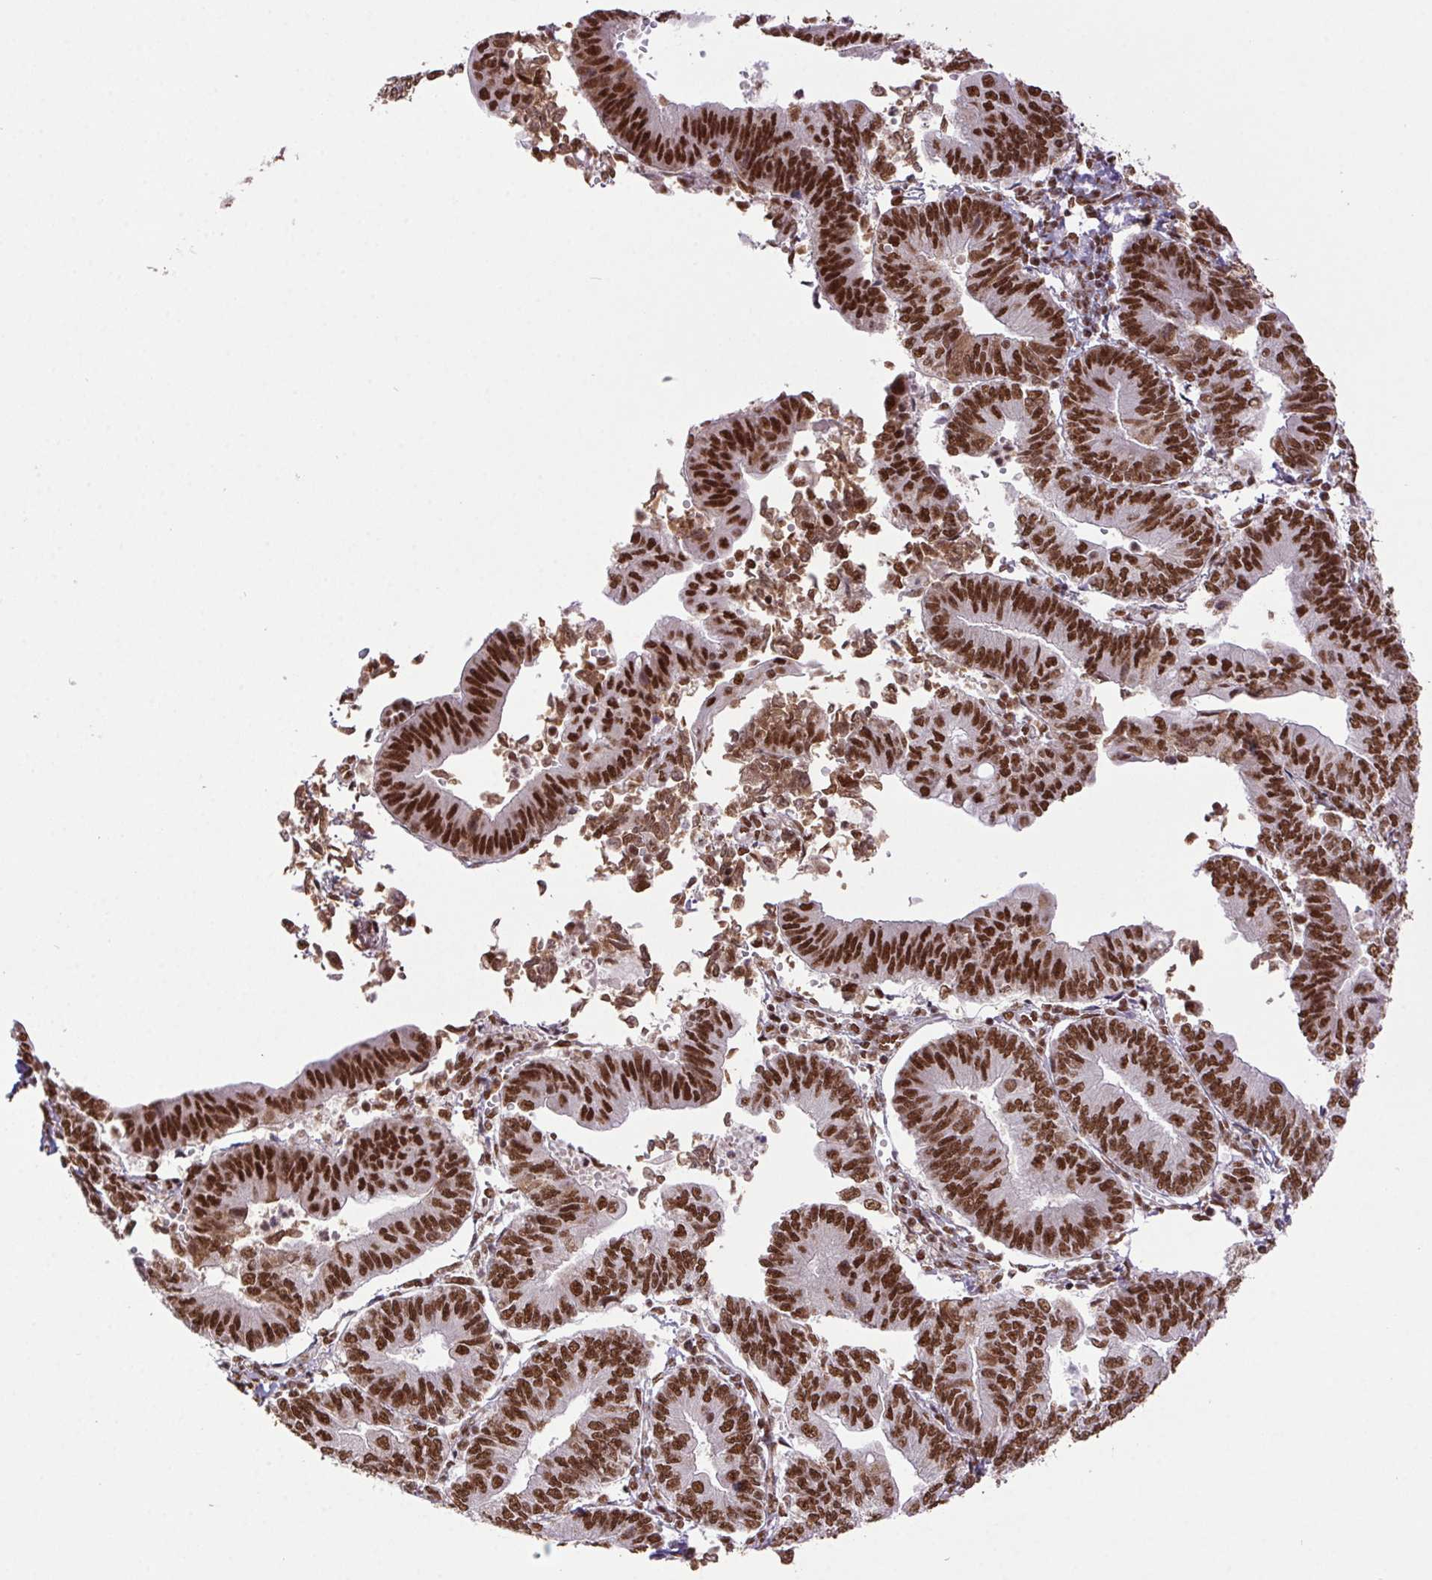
{"staining": {"intensity": "strong", "quantity": ">75%", "location": "nuclear"}, "tissue": "endometrial cancer", "cell_type": "Tumor cells", "image_type": "cancer", "snomed": [{"axis": "morphology", "description": "Adenocarcinoma, NOS"}, {"axis": "topography", "description": "Endometrium"}], "caption": "An image of human endometrial cancer (adenocarcinoma) stained for a protein exhibits strong nuclear brown staining in tumor cells.", "gene": "ZNF207", "patient": {"sex": "female", "age": 65}}